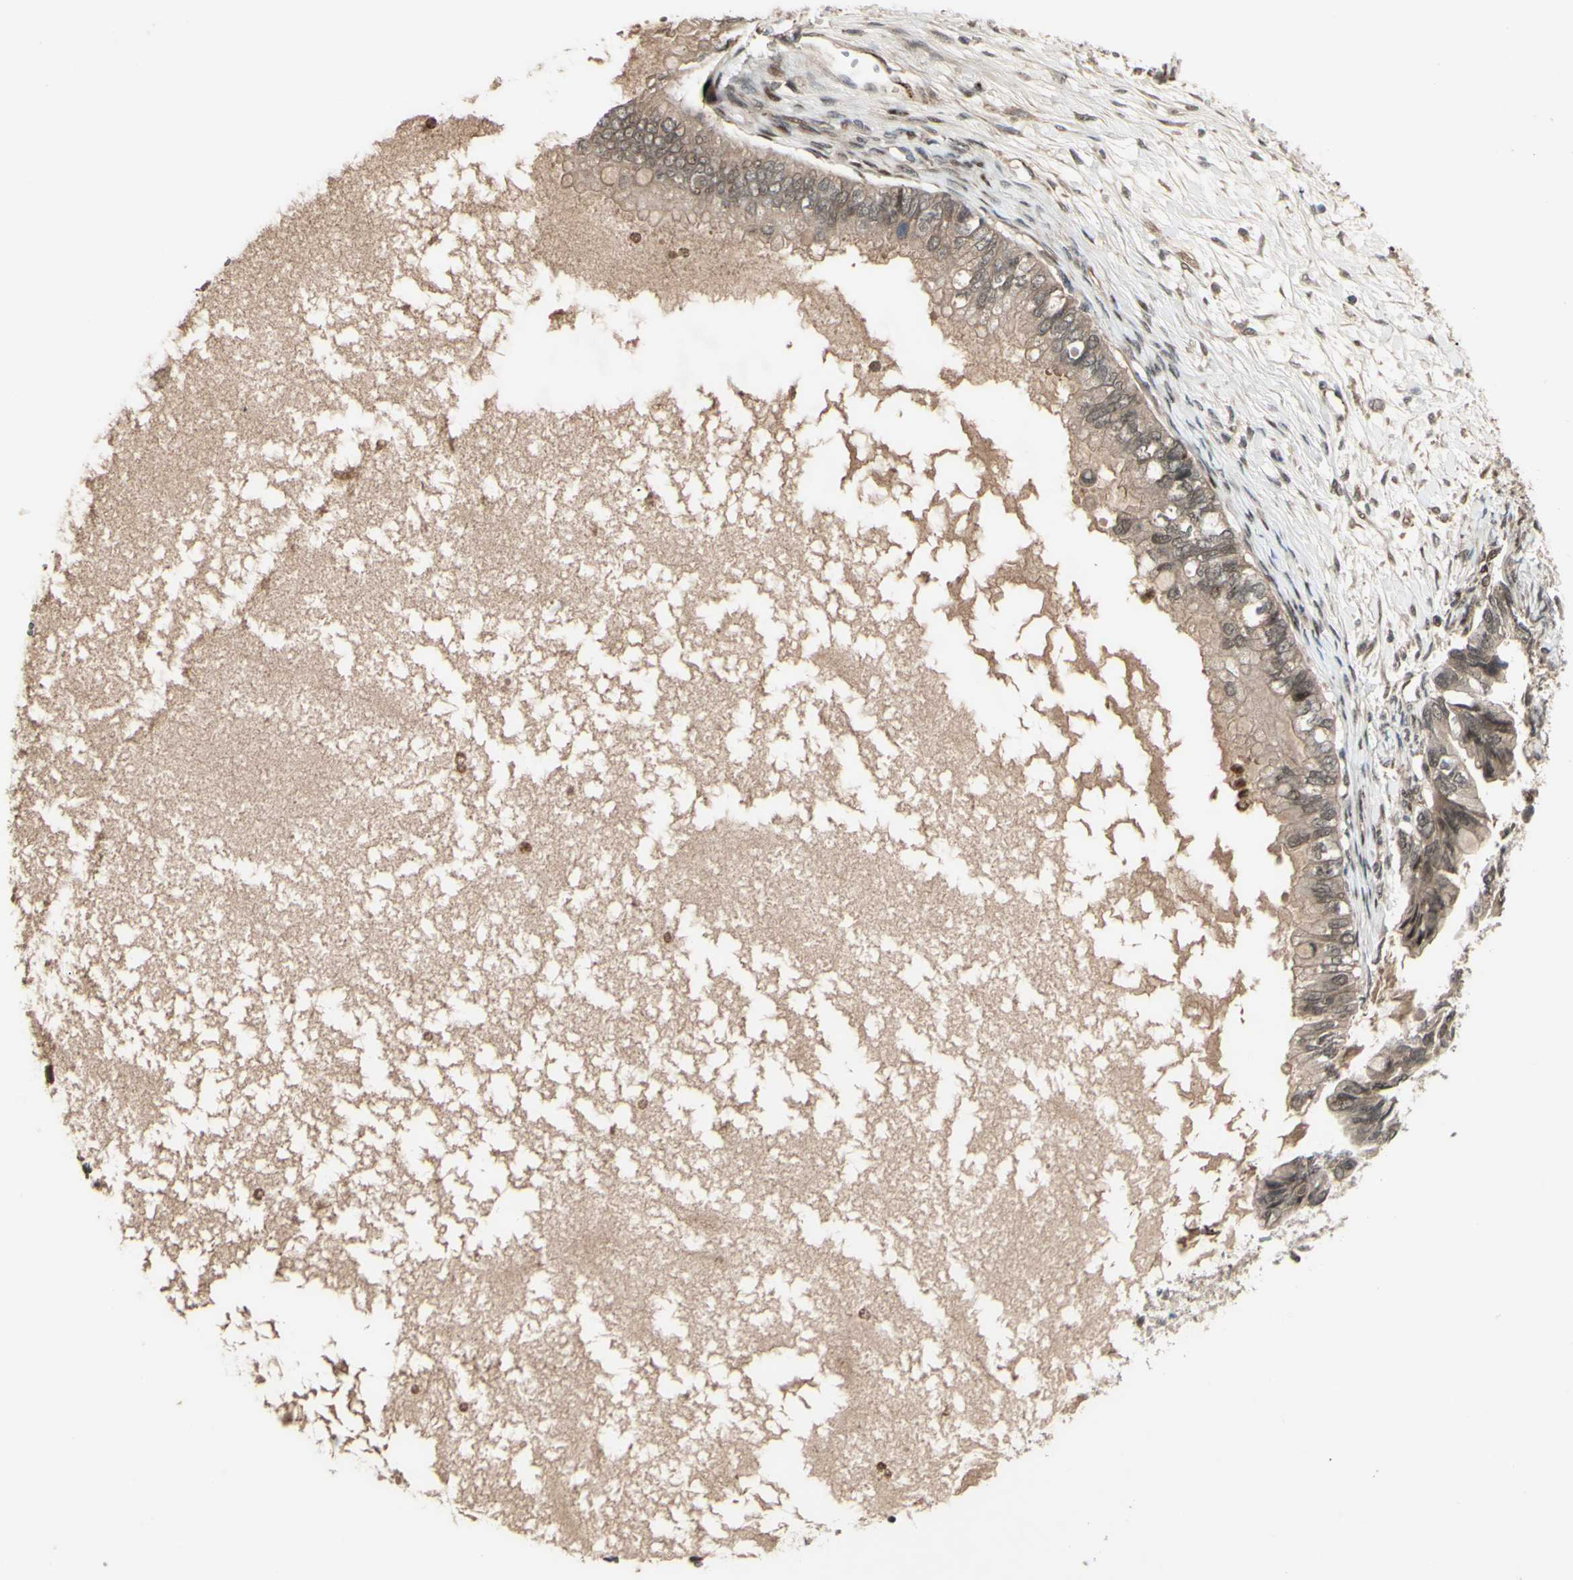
{"staining": {"intensity": "moderate", "quantity": ">75%", "location": "cytoplasmic/membranous,nuclear"}, "tissue": "ovarian cancer", "cell_type": "Tumor cells", "image_type": "cancer", "snomed": [{"axis": "morphology", "description": "Cystadenocarcinoma, mucinous, NOS"}, {"axis": "topography", "description": "Ovary"}], "caption": "Mucinous cystadenocarcinoma (ovarian) stained with a brown dye demonstrates moderate cytoplasmic/membranous and nuclear positive positivity in about >75% of tumor cells.", "gene": "MLF2", "patient": {"sex": "female", "age": 80}}